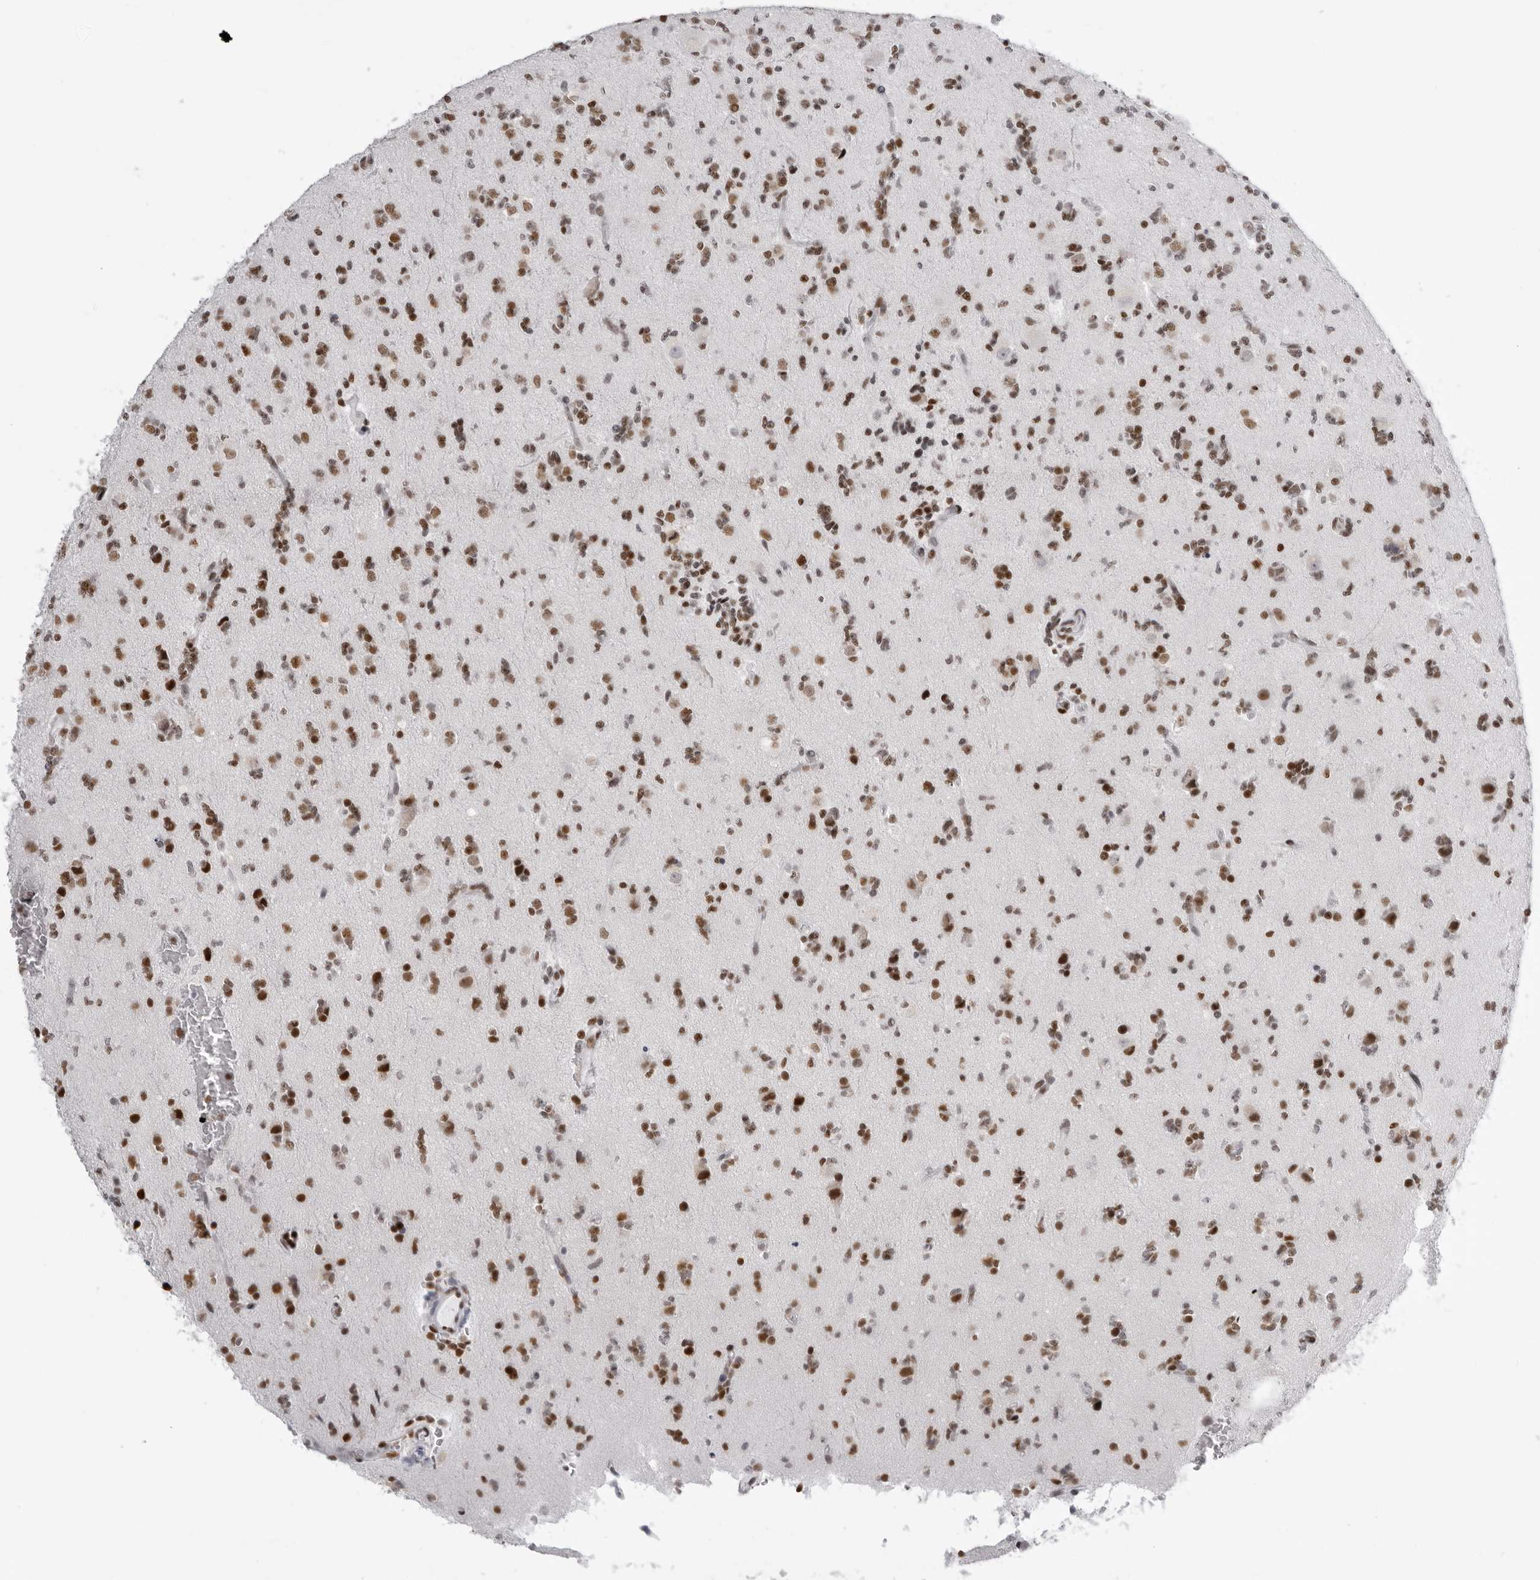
{"staining": {"intensity": "moderate", "quantity": ">75%", "location": "nuclear"}, "tissue": "glioma", "cell_type": "Tumor cells", "image_type": "cancer", "snomed": [{"axis": "morphology", "description": "Glioma, malignant, High grade"}, {"axis": "topography", "description": "Brain"}], "caption": "Glioma tissue reveals moderate nuclear expression in approximately >75% of tumor cells (Brightfield microscopy of DAB IHC at high magnification).", "gene": "IRF2BP2", "patient": {"sex": "female", "age": 62}}